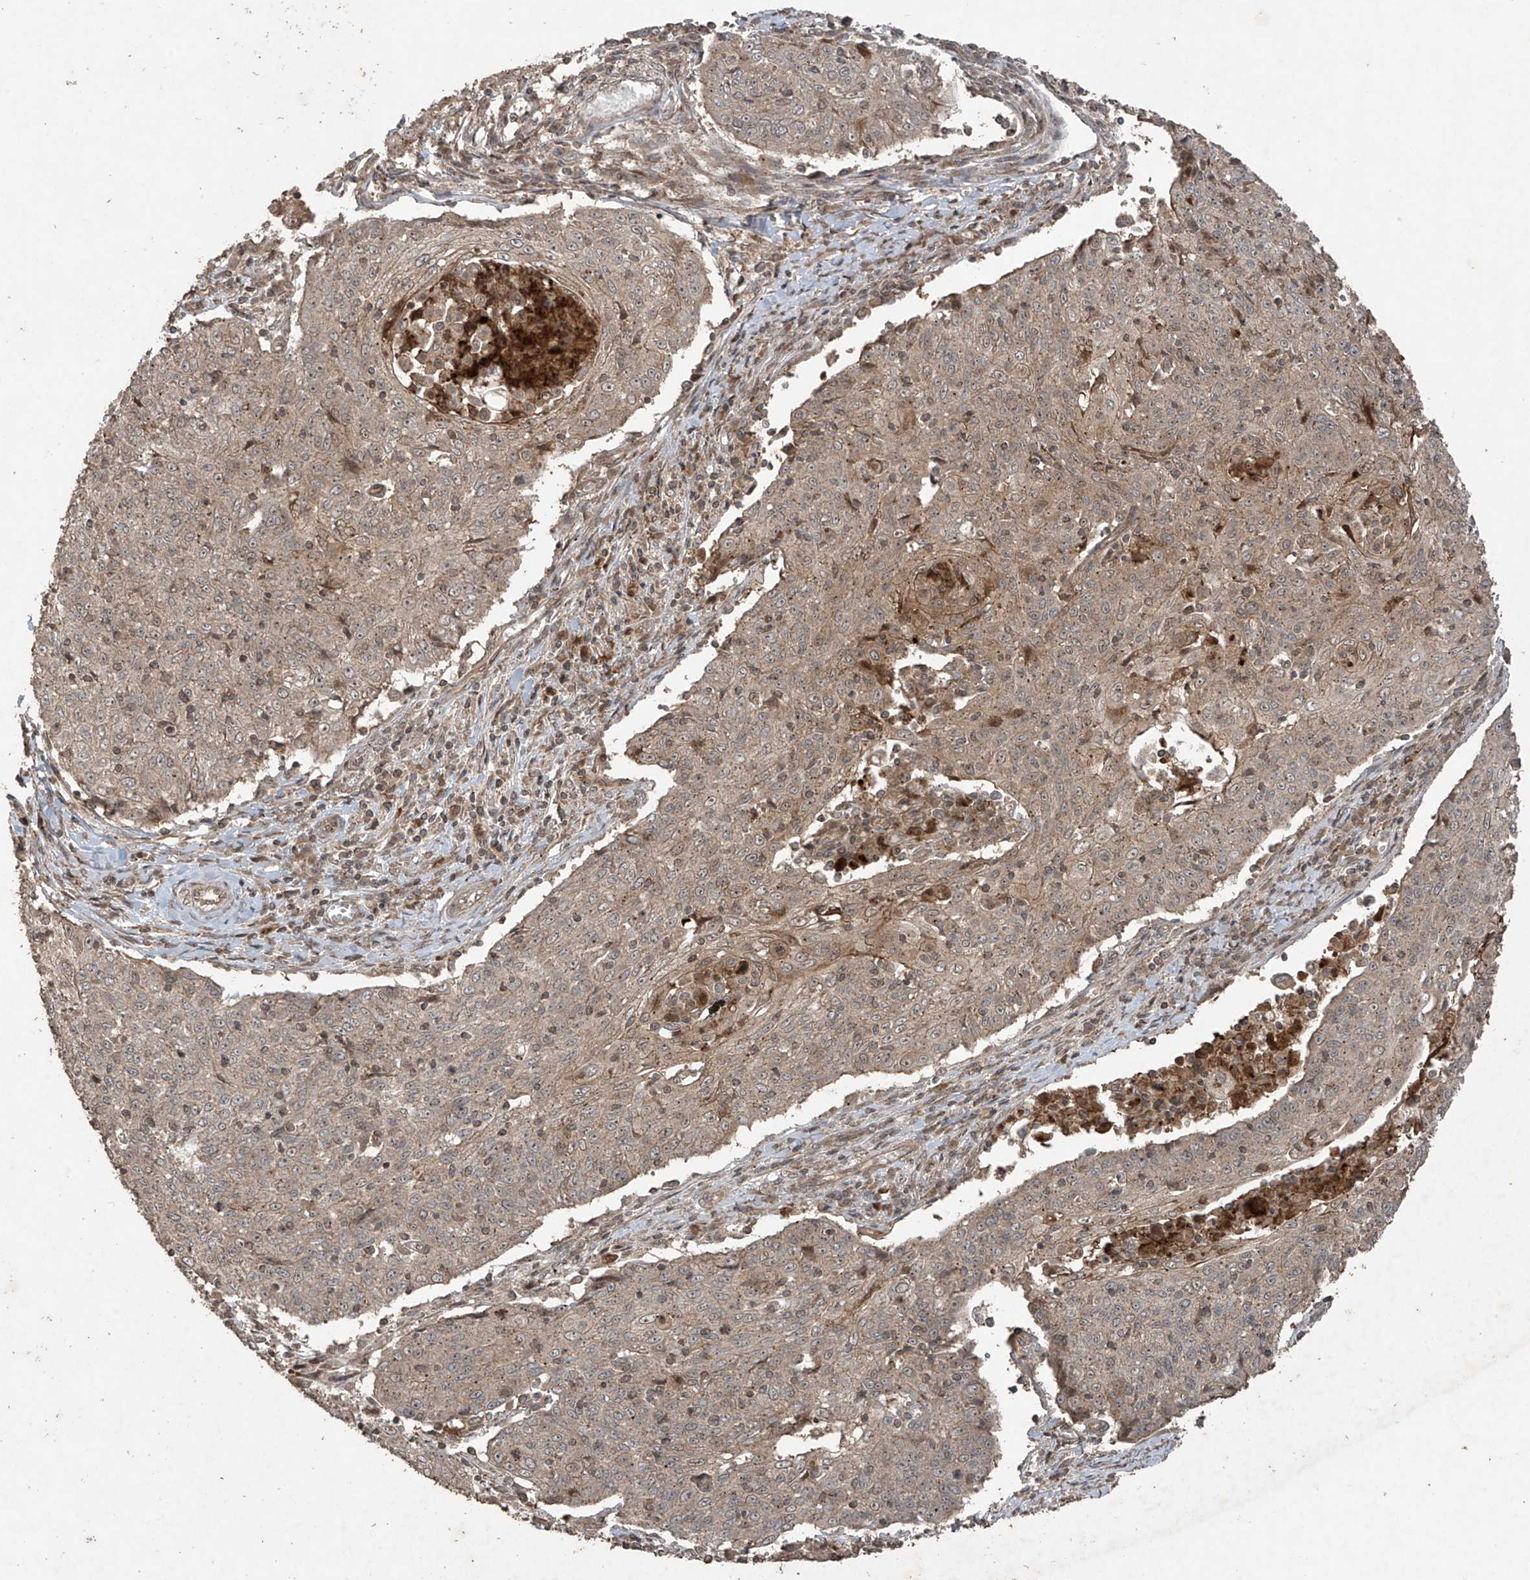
{"staining": {"intensity": "weak", "quantity": "25%-75%", "location": "cytoplasmic/membranous"}, "tissue": "cervical cancer", "cell_type": "Tumor cells", "image_type": "cancer", "snomed": [{"axis": "morphology", "description": "Squamous cell carcinoma, NOS"}, {"axis": "topography", "description": "Cervix"}], "caption": "Protein expression analysis of human cervical squamous cell carcinoma reveals weak cytoplasmic/membranous staining in about 25%-75% of tumor cells.", "gene": "PGPEP1", "patient": {"sex": "female", "age": 48}}